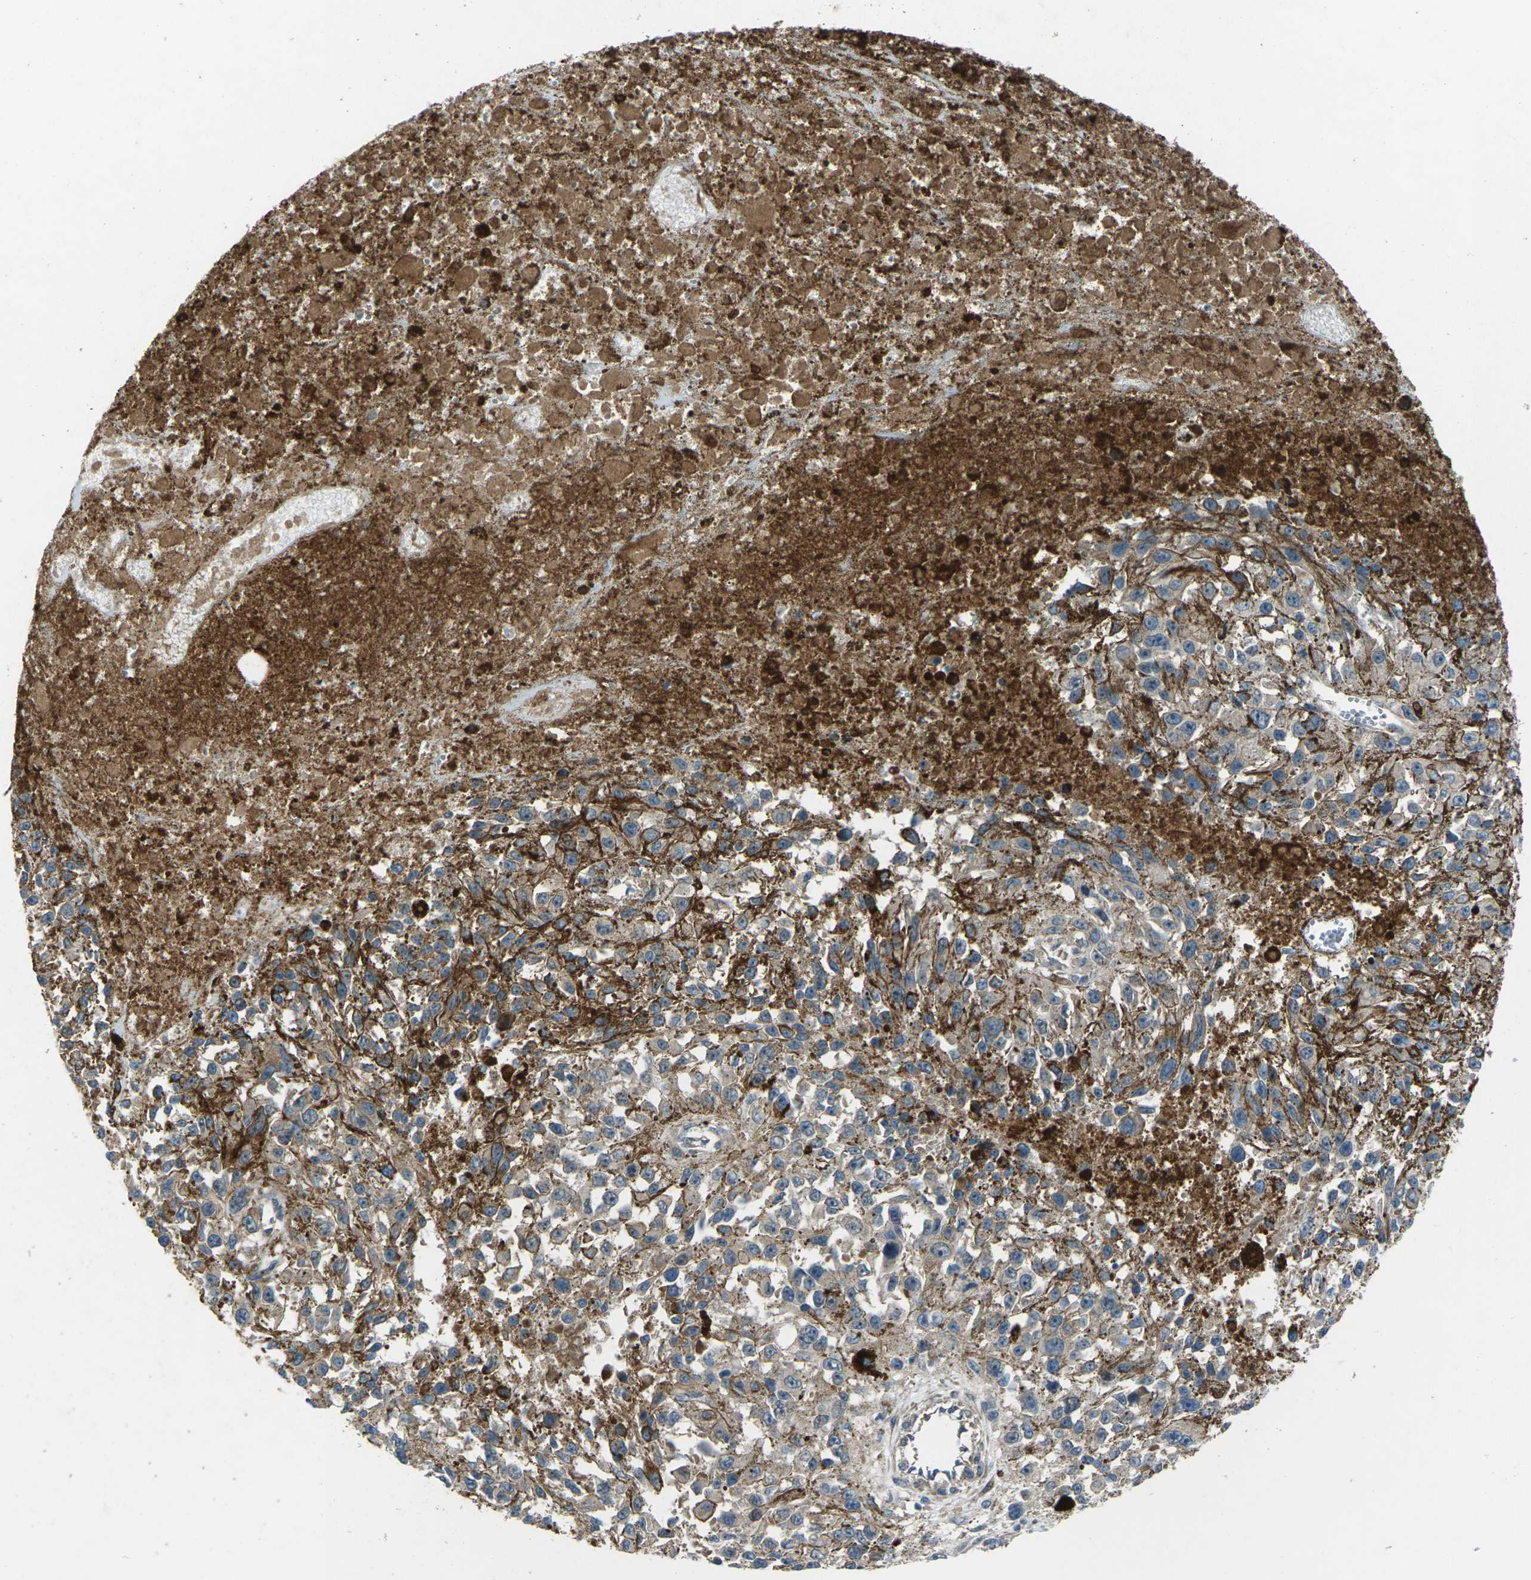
{"staining": {"intensity": "moderate", "quantity": "25%-75%", "location": "cytoplasmic/membranous"}, "tissue": "melanoma", "cell_type": "Tumor cells", "image_type": "cancer", "snomed": [{"axis": "morphology", "description": "Malignant melanoma, Metastatic site"}, {"axis": "topography", "description": "Lymph node"}], "caption": "The micrograph exhibits a brown stain indicating the presence of a protein in the cytoplasmic/membranous of tumor cells in melanoma.", "gene": "EDNRA", "patient": {"sex": "male", "age": 59}}